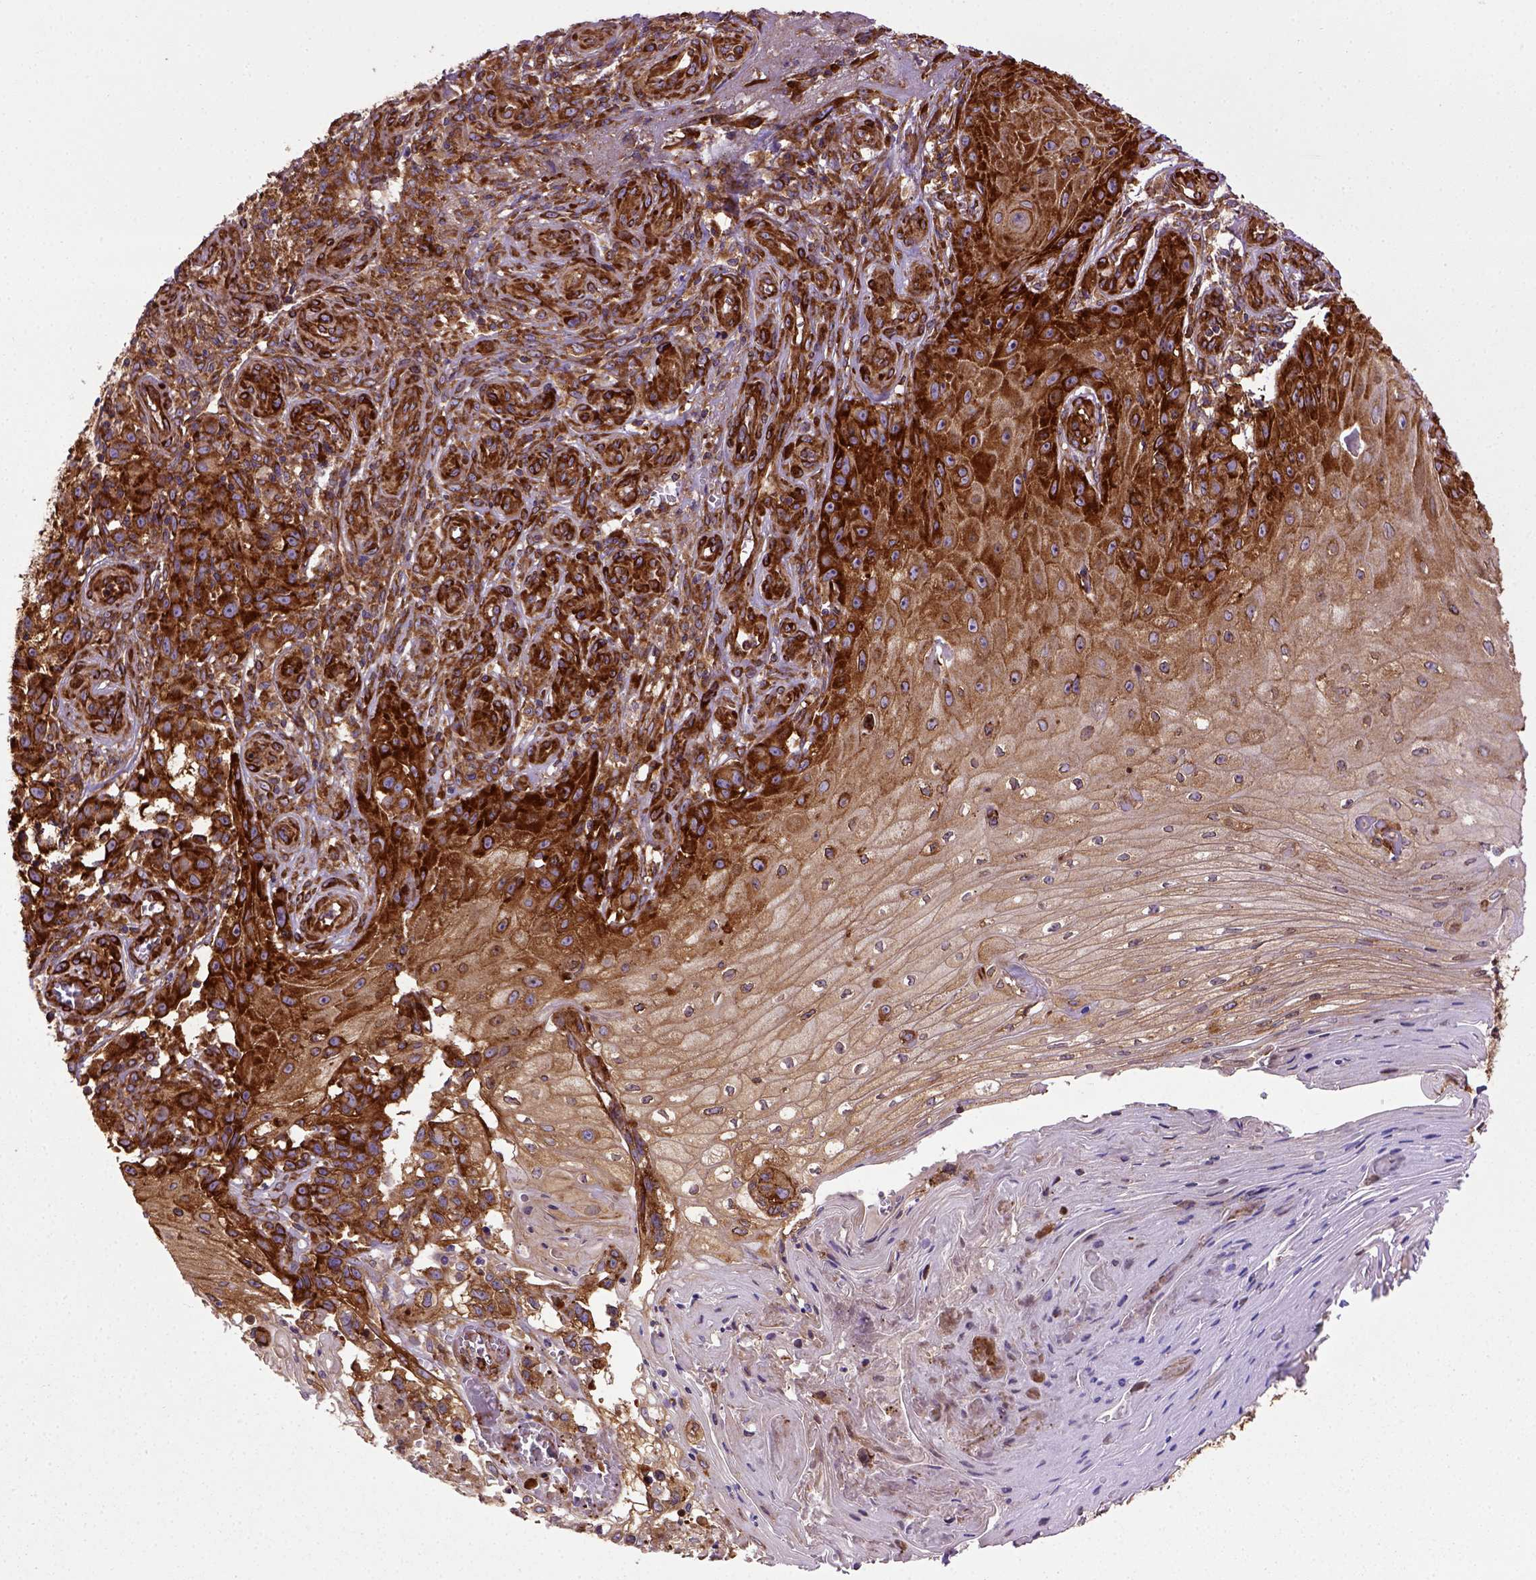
{"staining": {"intensity": "strong", "quantity": ">75%", "location": "cytoplasmic/membranous"}, "tissue": "melanoma", "cell_type": "Tumor cells", "image_type": "cancer", "snomed": [{"axis": "morphology", "description": "Malignant melanoma, NOS"}, {"axis": "topography", "description": "Skin"}], "caption": "The histopathology image exhibits immunohistochemical staining of melanoma. There is strong cytoplasmic/membranous expression is present in approximately >75% of tumor cells.", "gene": "CAPRIN1", "patient": {"sex": "female", "age": 53}}